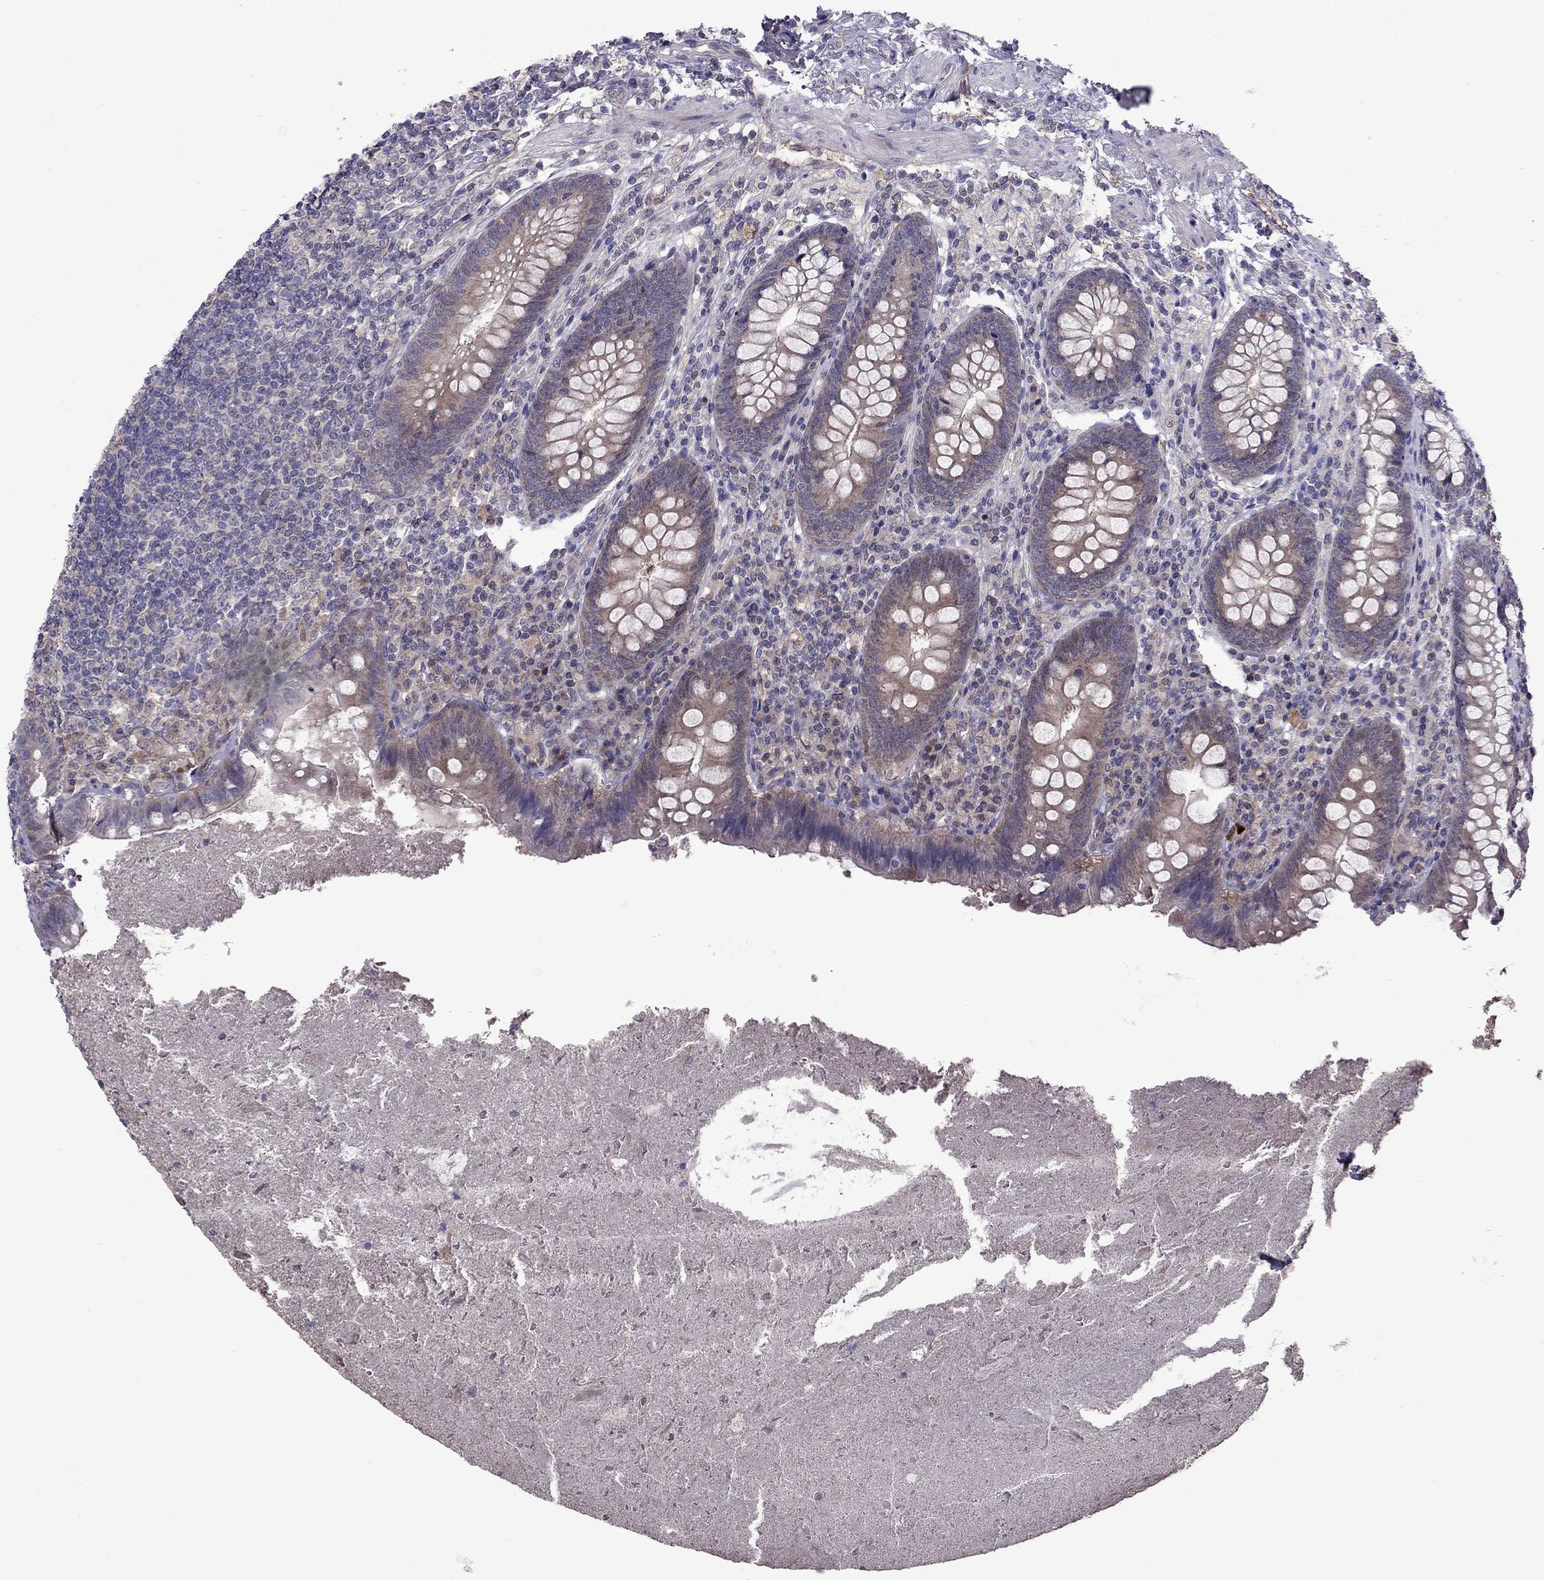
{"staining": {"intensity": "weak", "quantity": ">75%", "location": "cytoplasmic/membranous"}, "tissue": "appendix", "cell_type": "Glandular cells", "image_type": "normal", "snomed": [{"axis": "morphology", "description": "Normal tissue, NOS"}, {"axis": "topography", "description": "Appendix"}], "caption": "The photomicrograph shows a brown stain indicating the presence of a protein in the cytoplasmic/membranous of glandular cells in appendix. Nuclei are stained in blue.", "gene": "CDK5", "patient": {"sex": "male", "age": 47}}